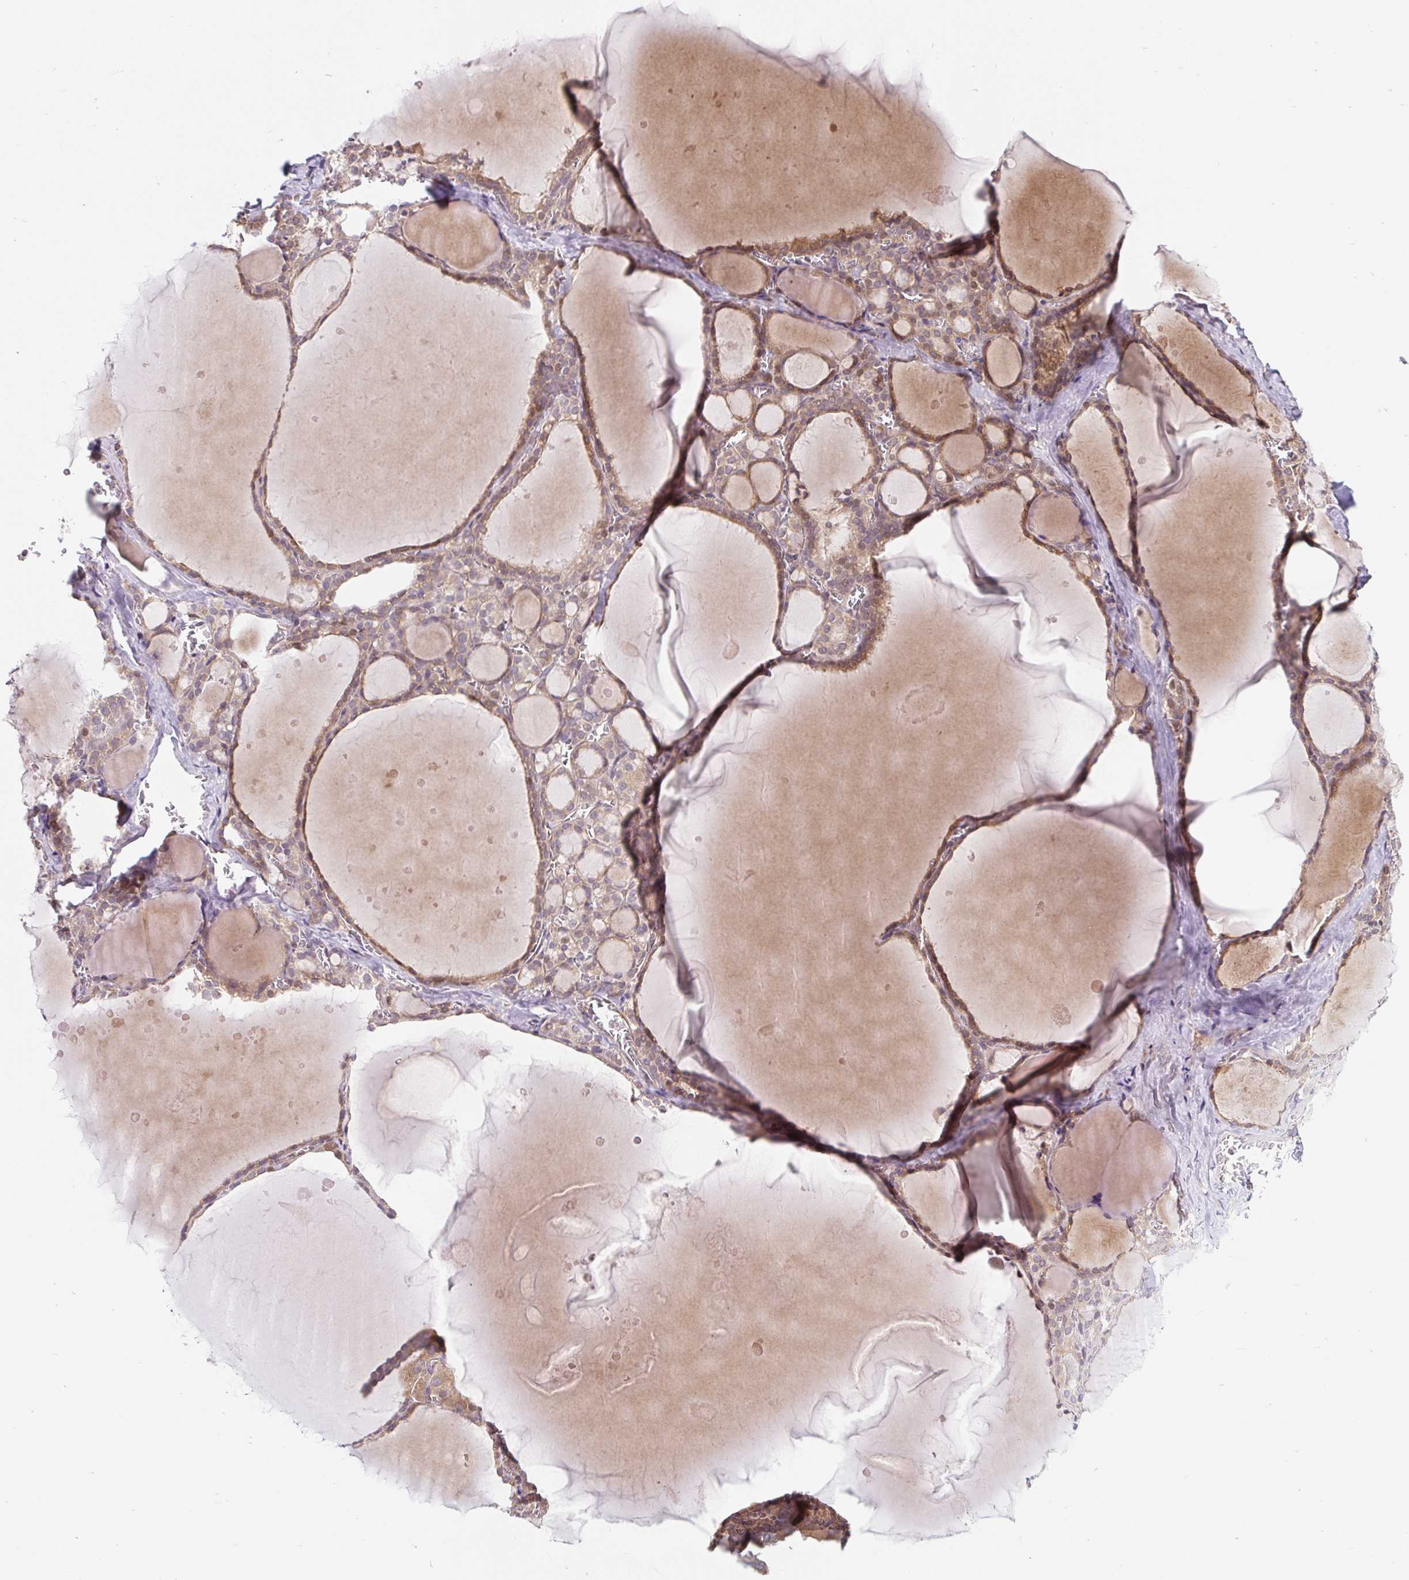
{"staining": {"intensity": "weak", "quantity": ">75%", "location": "cytoplasmic/membranous"}, "tissue": "thyroid gland", "cell_type": "Glandular cells", "image_type": "normal", "snomed": [{"axis": "morphology", "description": "Normal tissue, NOS"}, {"axis": "topography", "description": "Thyroid gland"}], "caption": "A brown stain highlights weak cytoplasmic/membranous positivity of a protein in glandular cells of normal thyroid gland. The protein of interest is shown in brown color, while the nuclei are stained blue.", "gene": "LYPD5", "patient": {"sex": "male", "age": 56}}